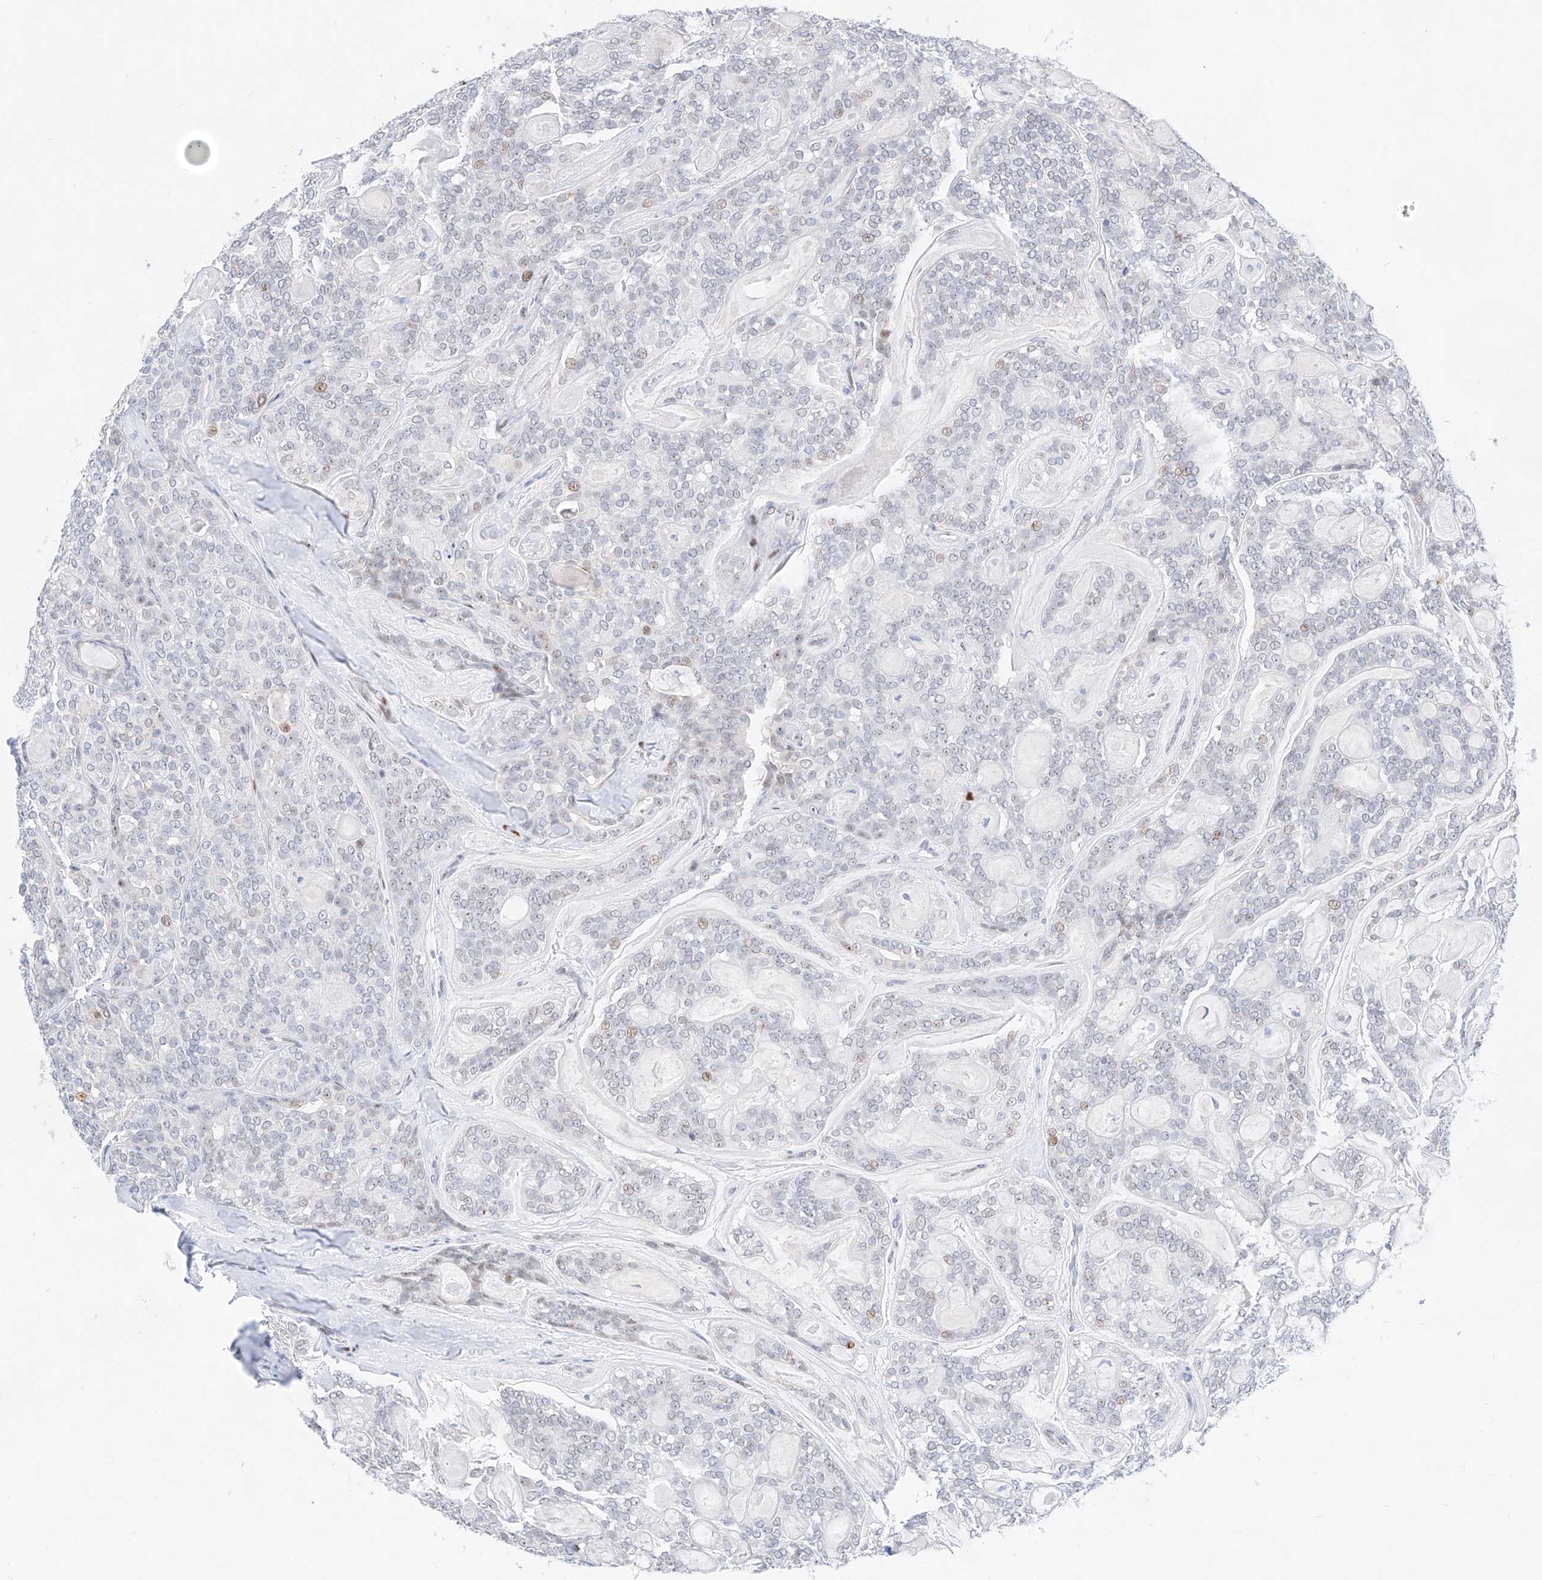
{"staining": {"intensity": "moderate", "quantity": "<25%", "location": "nuclear"}, "tissue": "head and neck cancer", "cell_type": "Tumor cells", "image_type": "cancer", "snomed": [{"axis": "morphology", "description": "Adenocarcinoma, NOS"}, {"axis": "topography", "description": "Head-Neck"}], "caption": "There is low levels of moderate nuclear staining in tumor cells of head and neck adenocarcinoma, as demonstrated by immunohistochemical staining (brown color).", "gene": "NT5C3B", "patient": {"sex": "male", "age": 66}}